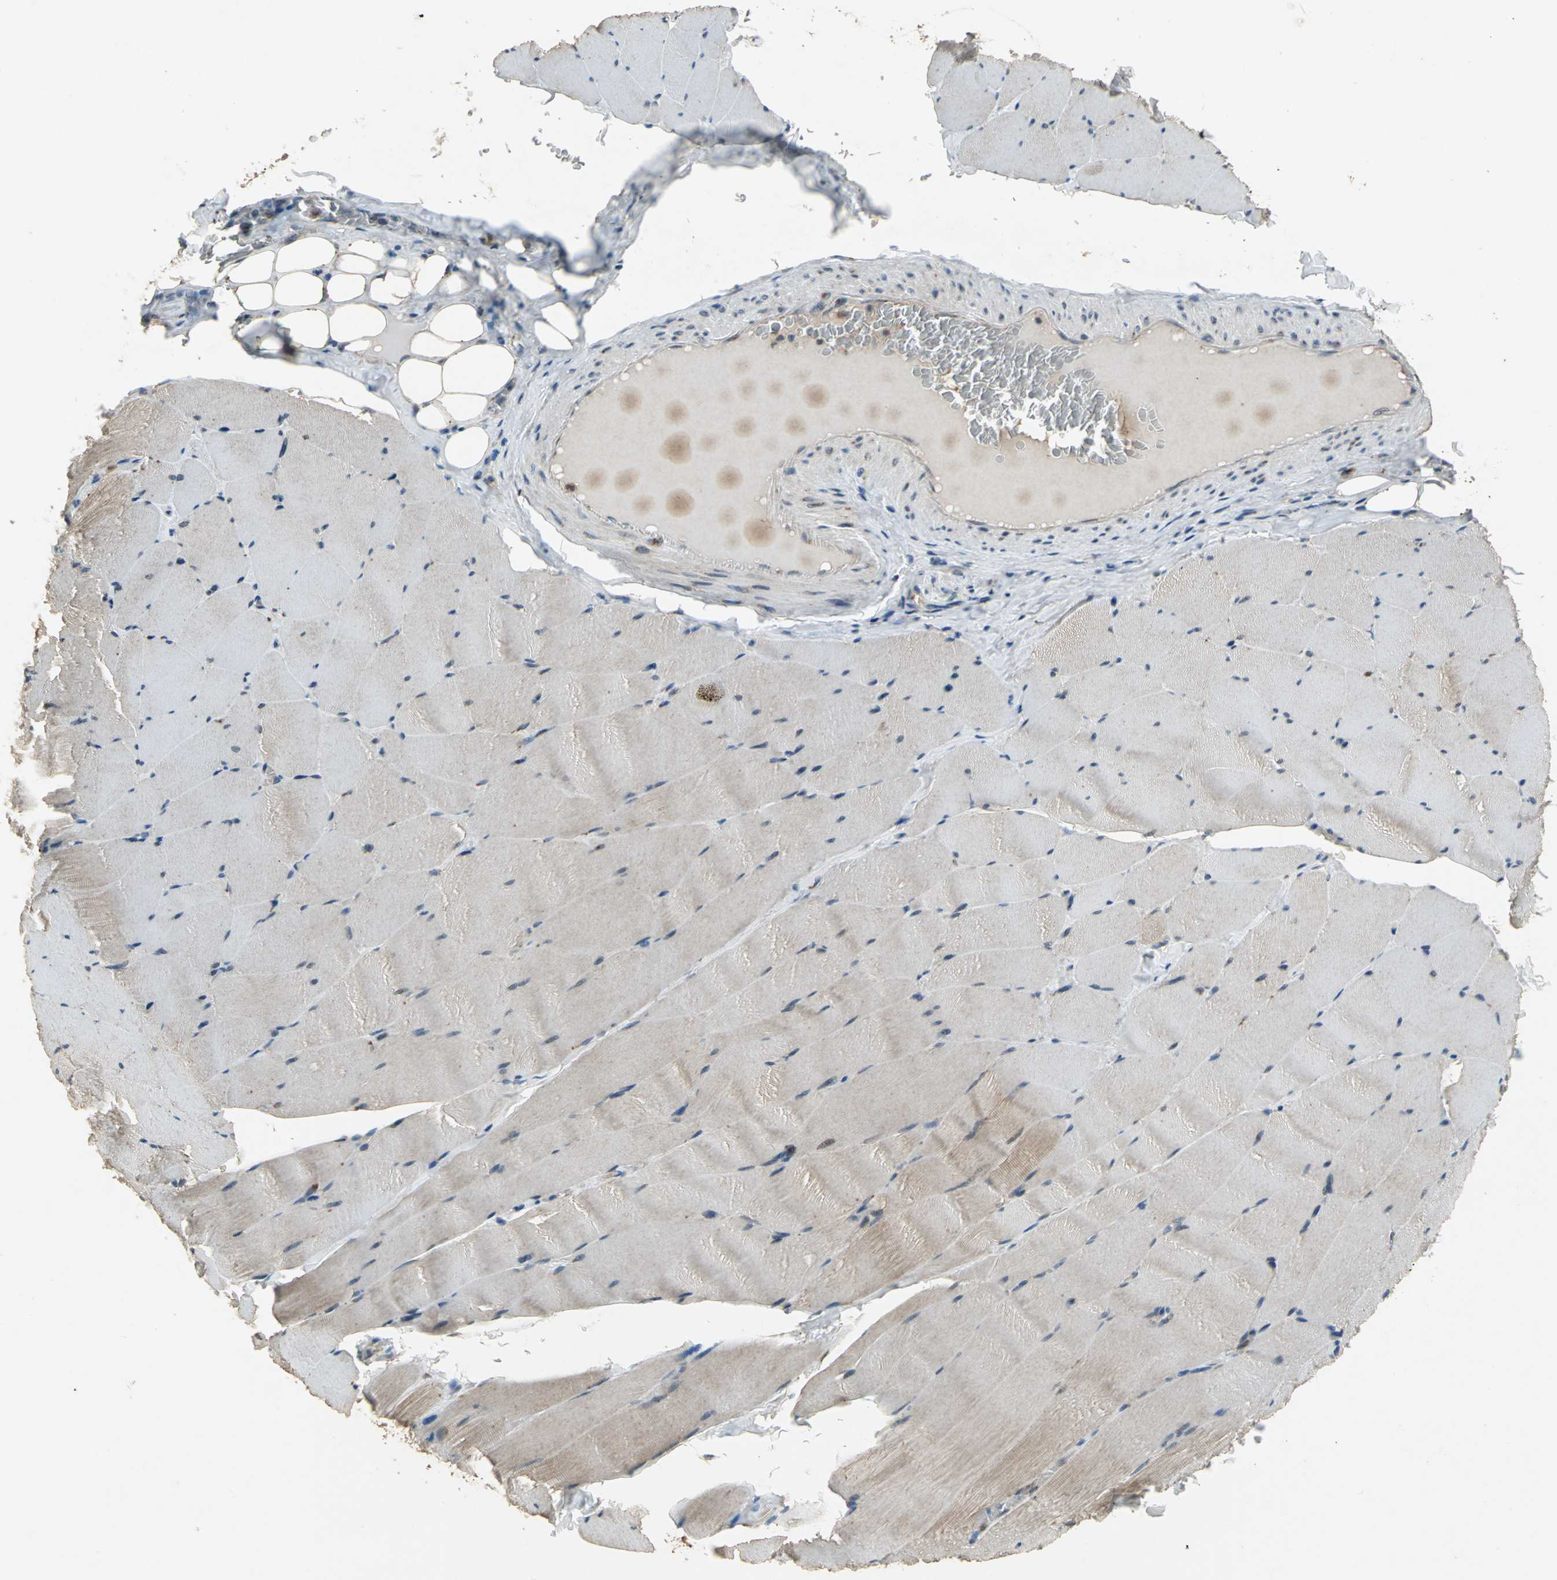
{"staining": {"intensity": "weak", "quantity": ">75%", "location": "cytoplasmic/membranous"}, "tissue": "skeletal muscle", "cell_type": "Myocytes", "image_type": "normal", "snomed": [{"axis": "morphology", "description": "Normal tissue, NOS"}, {"axis": "topography", "description": "Skeletal muscle"}], "caption": "Weak cytoplasmic/membranous positivity for a protein is seen in about >75% of myocytes of benign skeletal muscle using immunohistochemistry.", "gene": "NFKBIE", "patient": {"sex": "male", "age": 62}}